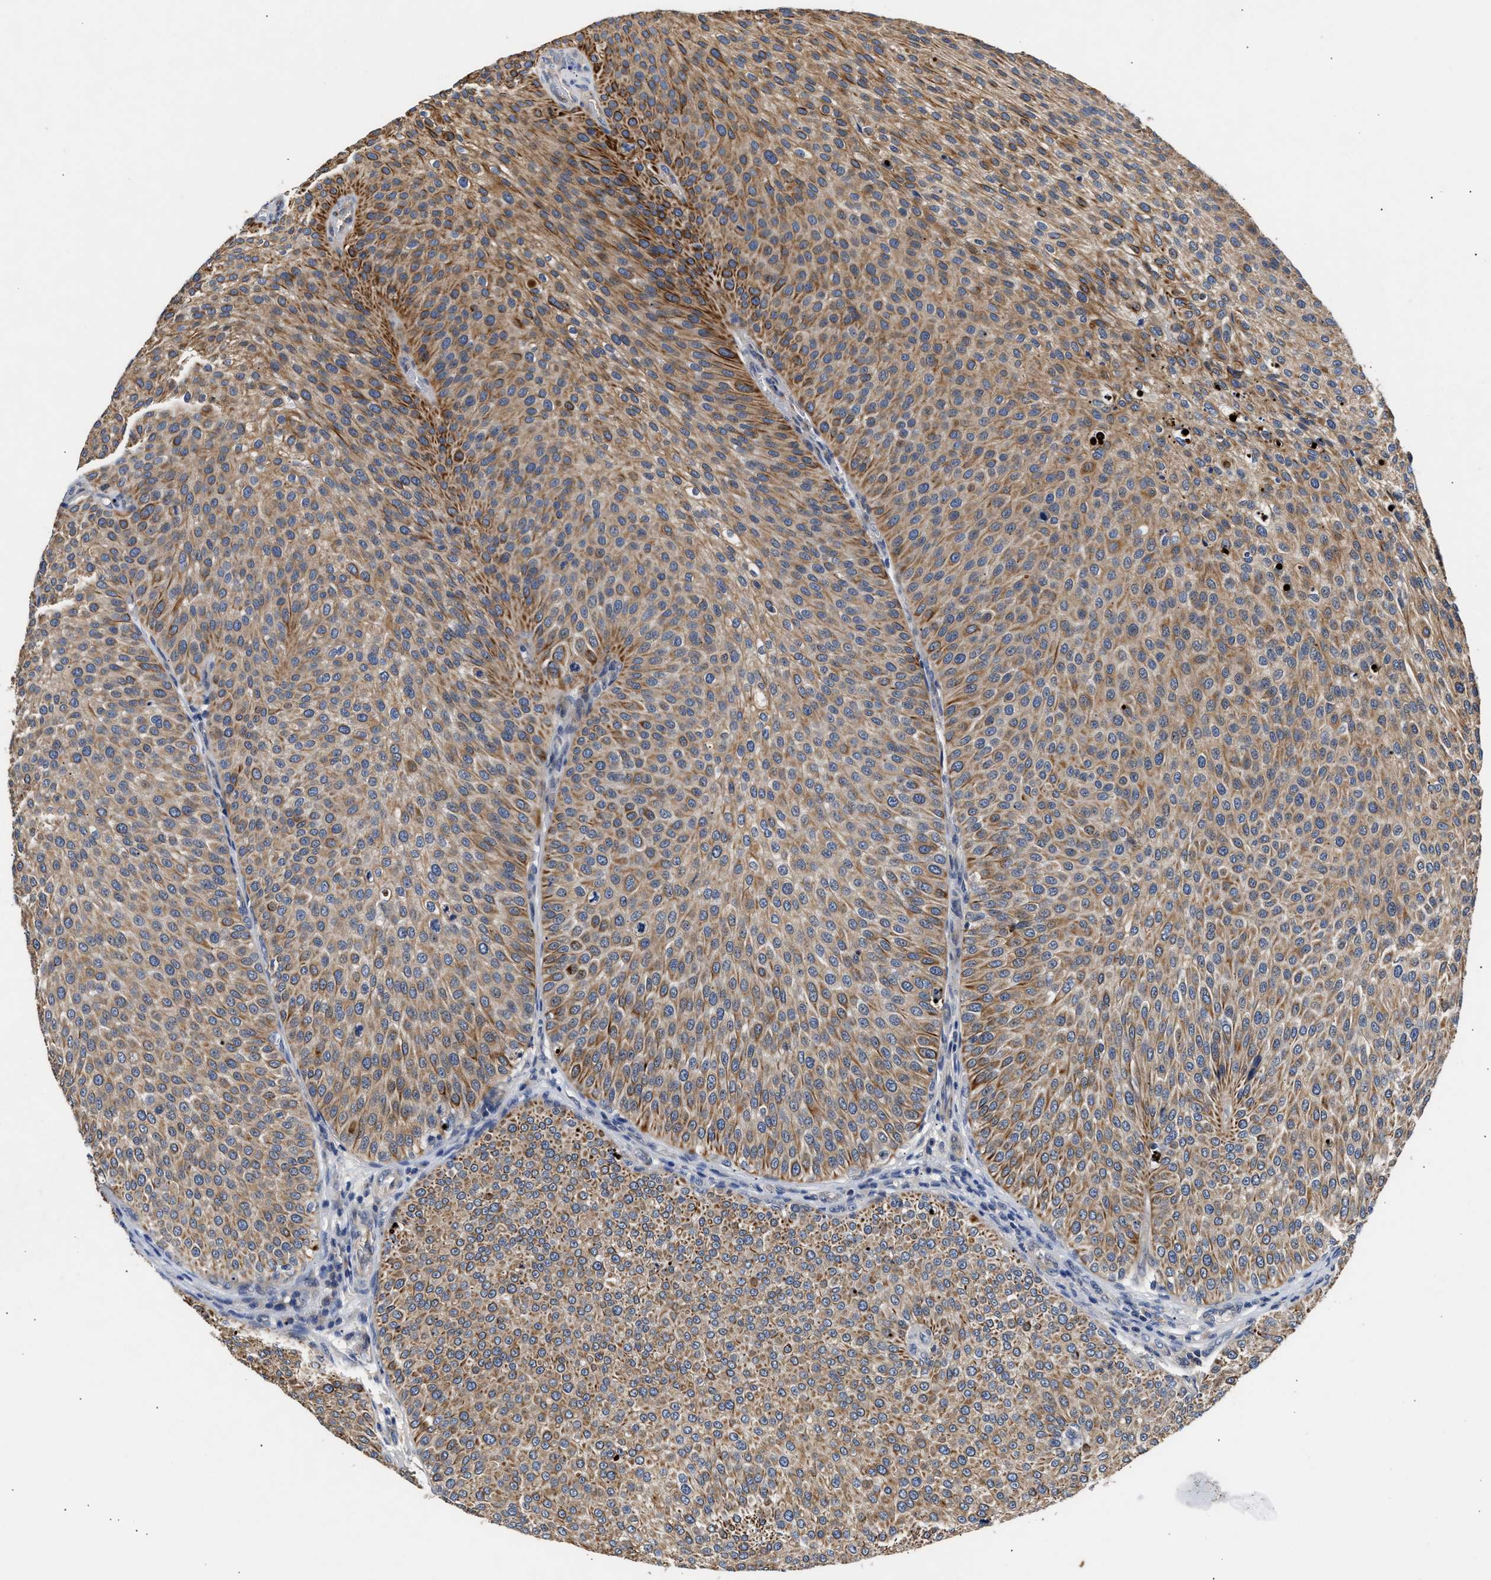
{"staining": {"intensity": "moderate", "quantity": "25%-75%", "location": "cytoplasmic/membranous"}, "tissue": "urothelial cancer", "cell_type": "Tumor cells", "image_type": "cancer", "snomed": [{"axis": "morphology", "description": "Urothelial carcinoma, Low grade"}, {"axis": "topography", "description": "Smooth muscle"}, {"axis": "topography", "description": "Urinary bladder"}], "caption": "Tumor cells show medium levels of moderate cytoplasmic/membranous staining in approximately 25%-75% of cells in human urothelial carcinoma (low-grade).", "gene": "CCDC146", "patient": {"sex": "male", "age": 60}}